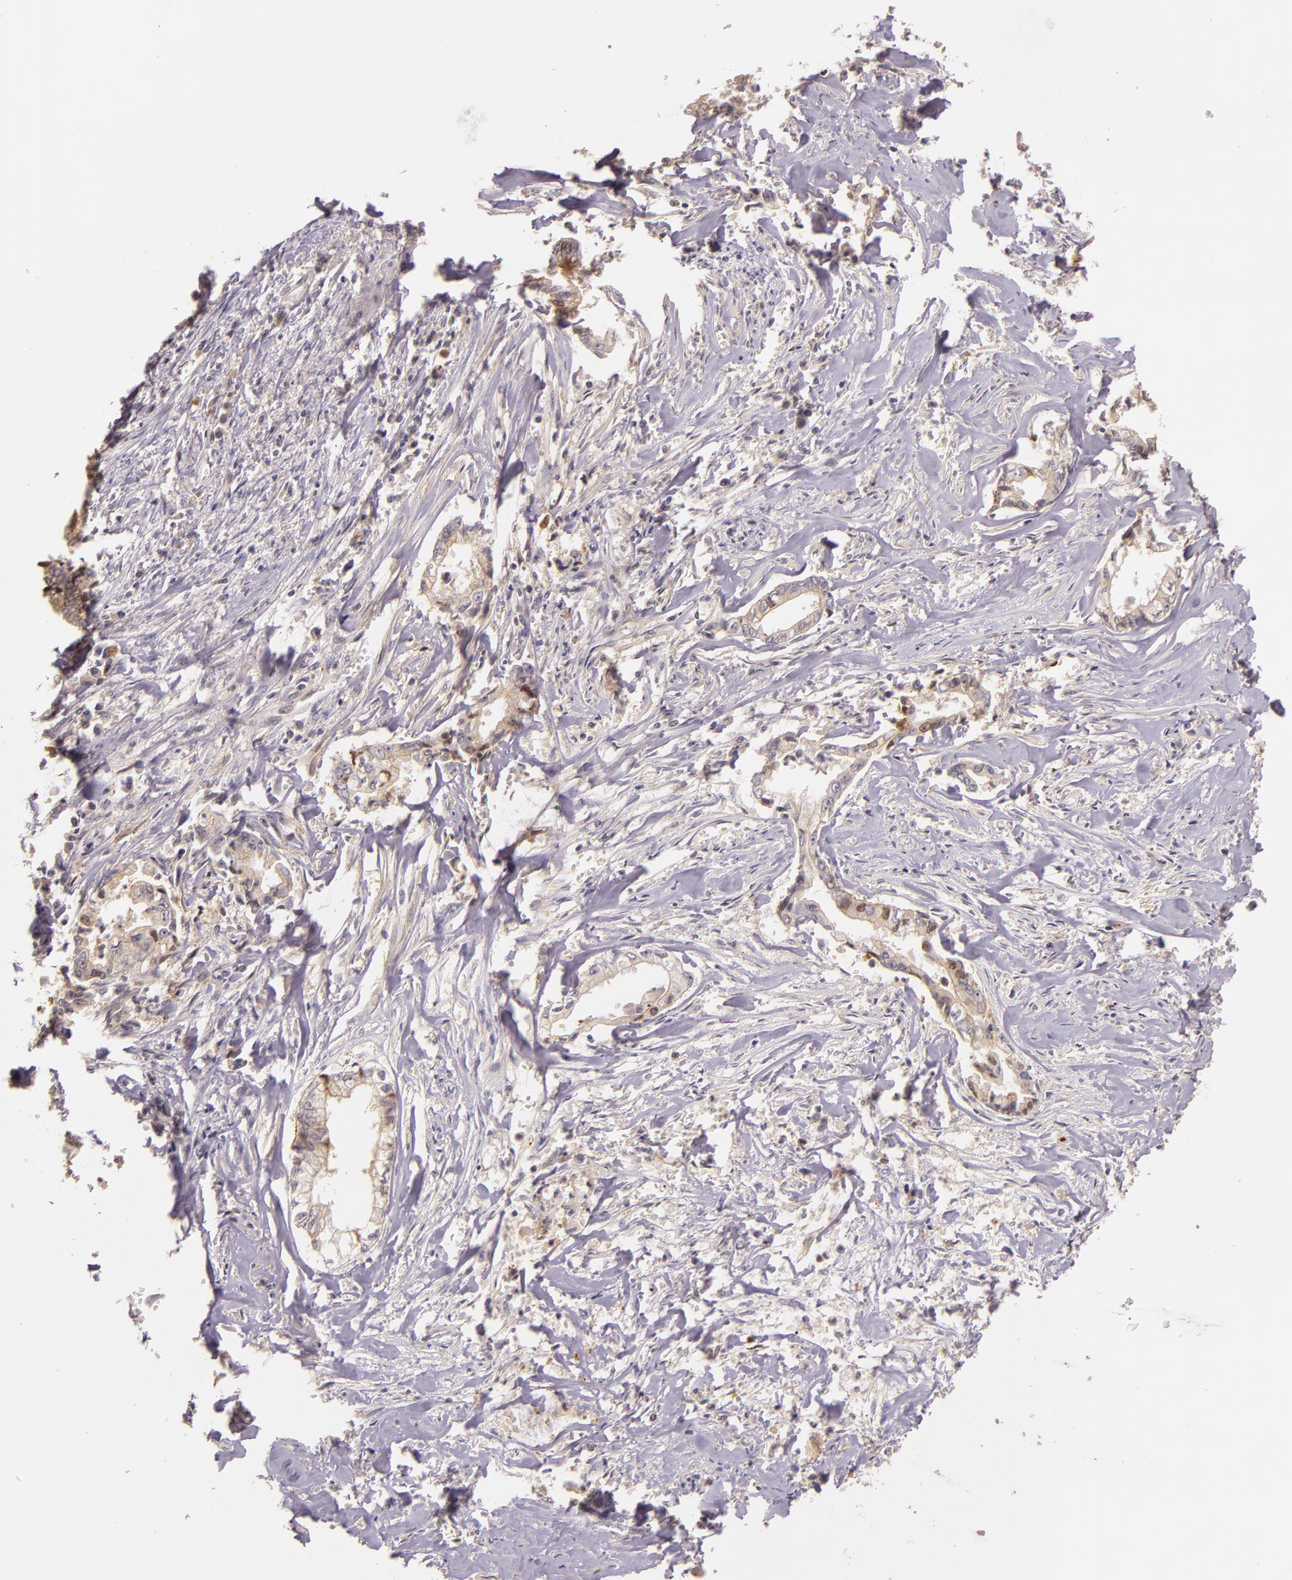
{"staining": {"intensity": "weak", "quantity": "25%-75%", "location": "cytoplasmic/membranous"}, "tissue": "liver cancer", "cell_type": "Tumor cells", "image_type": "cancer", "snomed": [{"axis": "morphology", "description": "Cholangiocarcinoma"}, {"axis": "topography", "description": "Liver"}], "caption": "Immunohistochemical staining of human liver cholangiocarcinoma demonstrates low levels of weak cytoplasmic/membranous positivity in about 25%-75% of tumor cells.", "gene": "ARMH4", "patient": {"sex": "male", "age": 57}}